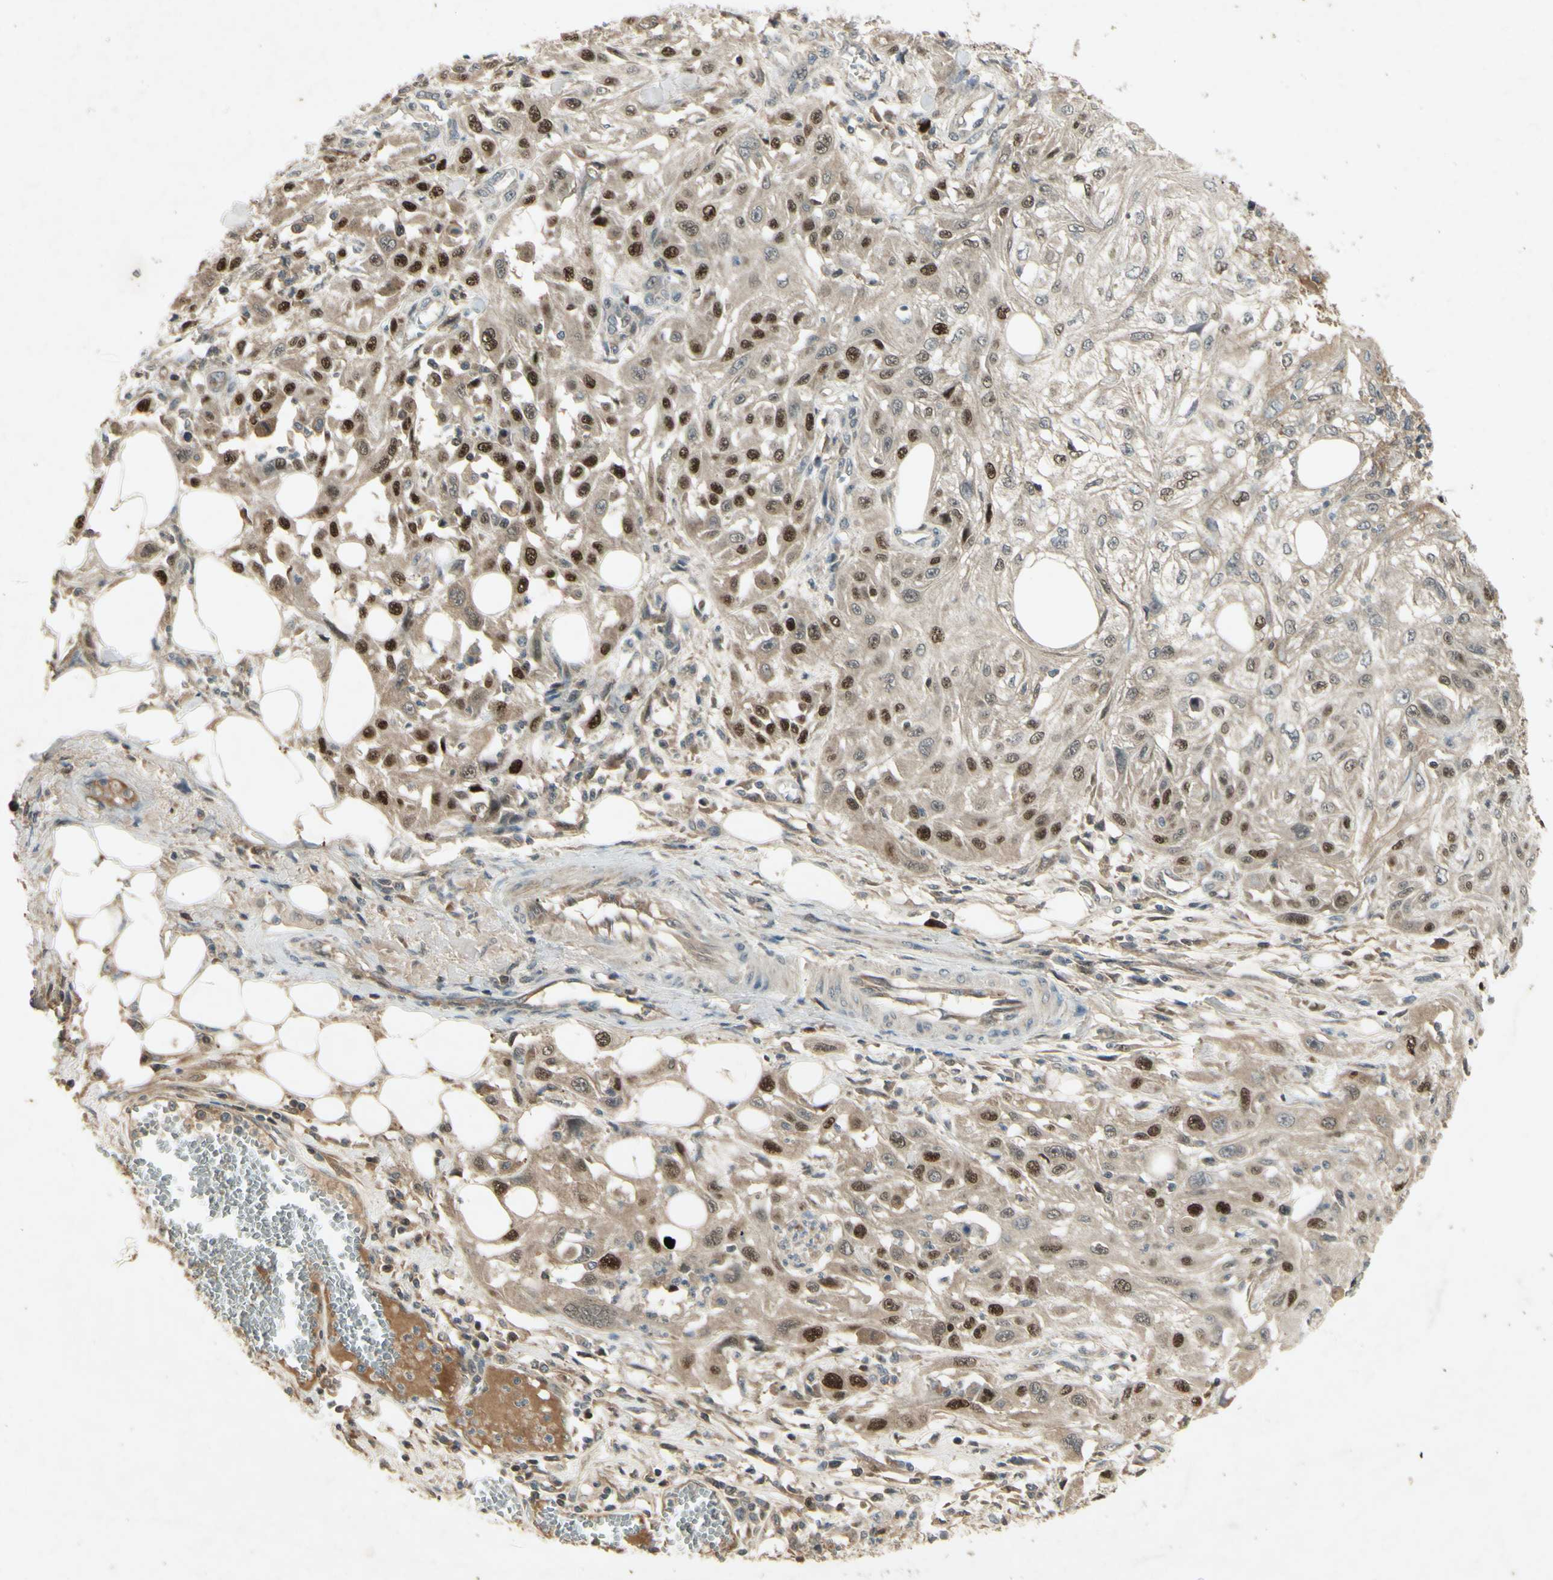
{"staining": {"intensity": "strong", "quantity": "25%-75%", "location": "nuclear"}, "tissue": "skin cancer", "cell_type": "Tumor cells", "image_type": "cancer", "snomed": [{"axis": "morphology", "description": "Squamous cell carcinoma, NOS"}, {"axis": "topography", "description": "Skin"}], "caption": "This micrograph reveals squamous cell carcinoma (skin) stained with immunohistochemistry to label a protein in brown. The nuclear of tumor cells show strong positivity for the protein. Nuclei are counter-stained blue.", "gene": "RAD18", "patient": {"sex": "male", "age": 75}}